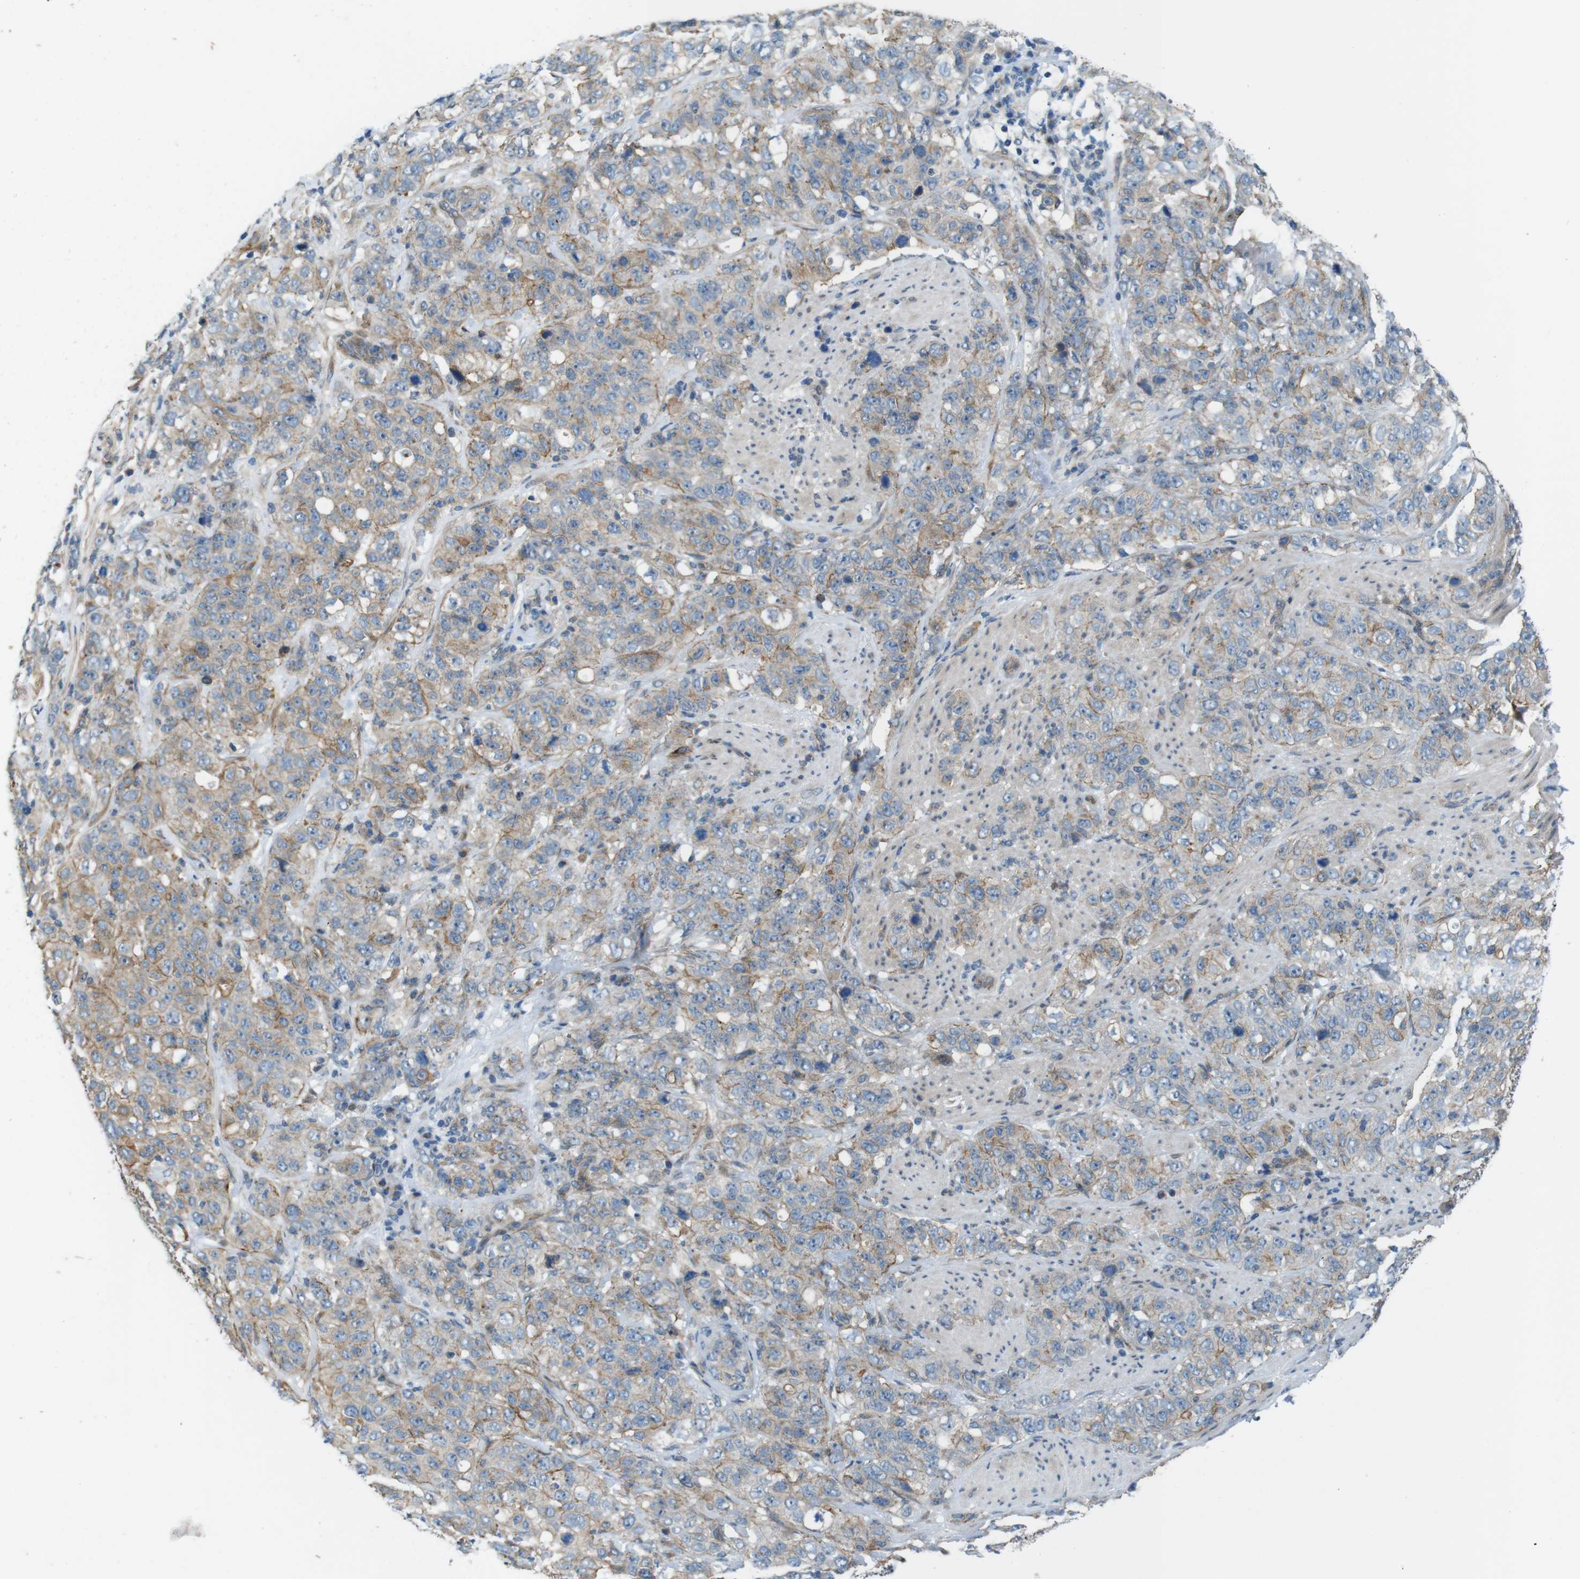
{"staining": {"intensity": "weak", "quantity": ">75%", "location": "cytoplasmic/membranous"}, "tissue": "stomach cancer", "cell_type": "Tumor cells", "image_type": "cancer", "snomed": [{"axis": "morphology", "description": "Adenocarcinoma, NOS"}, {"axis": "topography", "description": "Stomach"}], "caption": "Stomach cancer stained for a protein exhibits weak cytoplasmic/membranous positivity in tumor cells.", "gene": "SKI", "patient": {"sex": "male", "age": 48}}